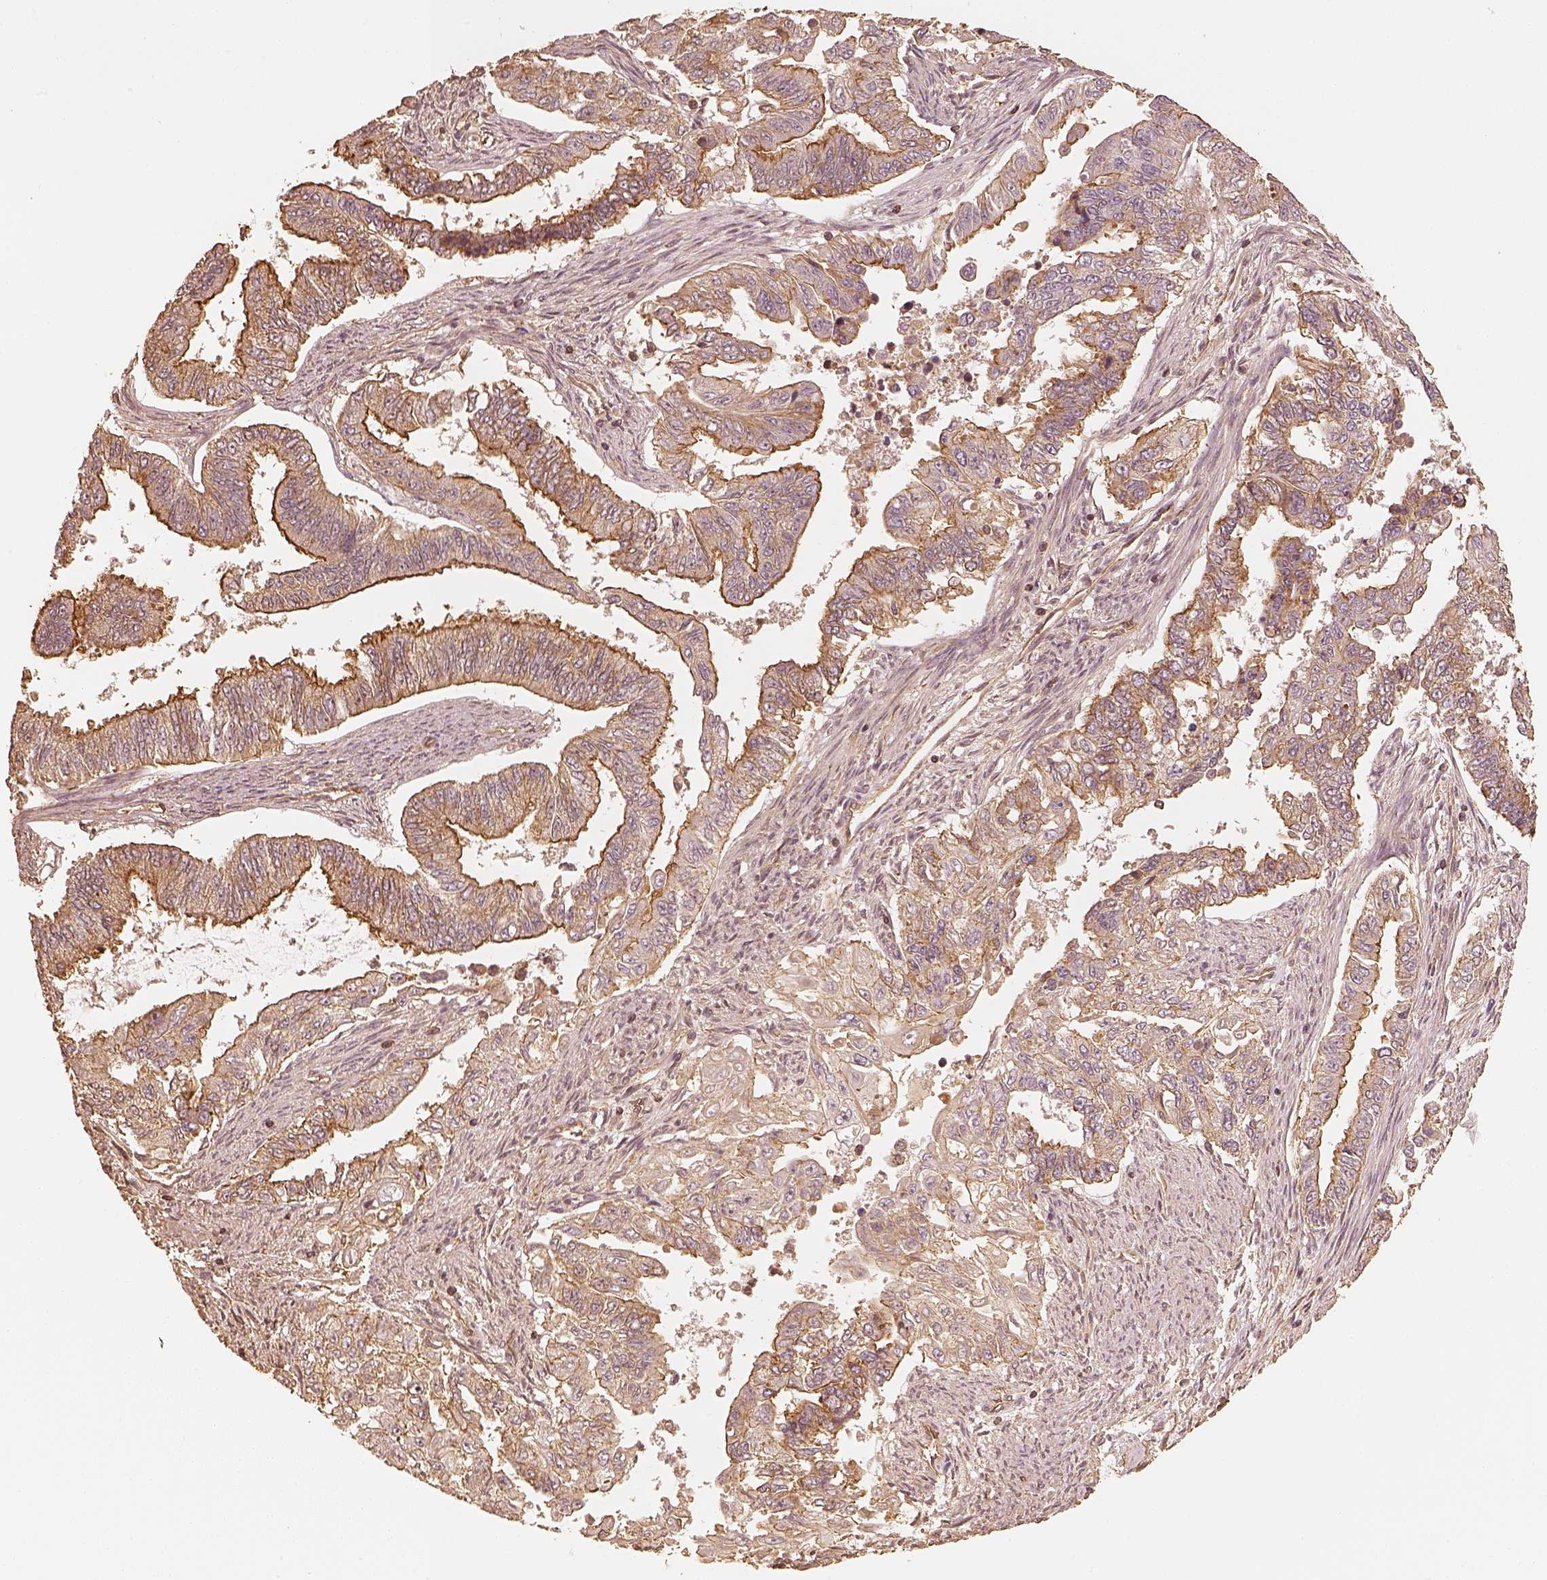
{"staining": {"intensity": "moderate", "quantity": "25%-75%", "location": "cytoplasmic/membranous"}, "tissue": "endometrial cancer", "cell_type": "Tumor cells", "image_type": "cancer", "snomed": [{"axis": "morphology", "description": "Adenocarcinoma, NOS"}, {"axis": "topography", "description": "Uterus"}], "caption": "Immunohistochemical staining of human adenocarcinoma (endometrial) shows medium levels of moderate cytoplasmic/membranous protein expression in approximately 25%-75% of tumor cells. The staining was performed using DAB, with brown indicating positive protein expression. Nuclei are stained blue with hematoxylin.", "gene": "WDR7", "patient": {"sex": "female", "age": 59}}